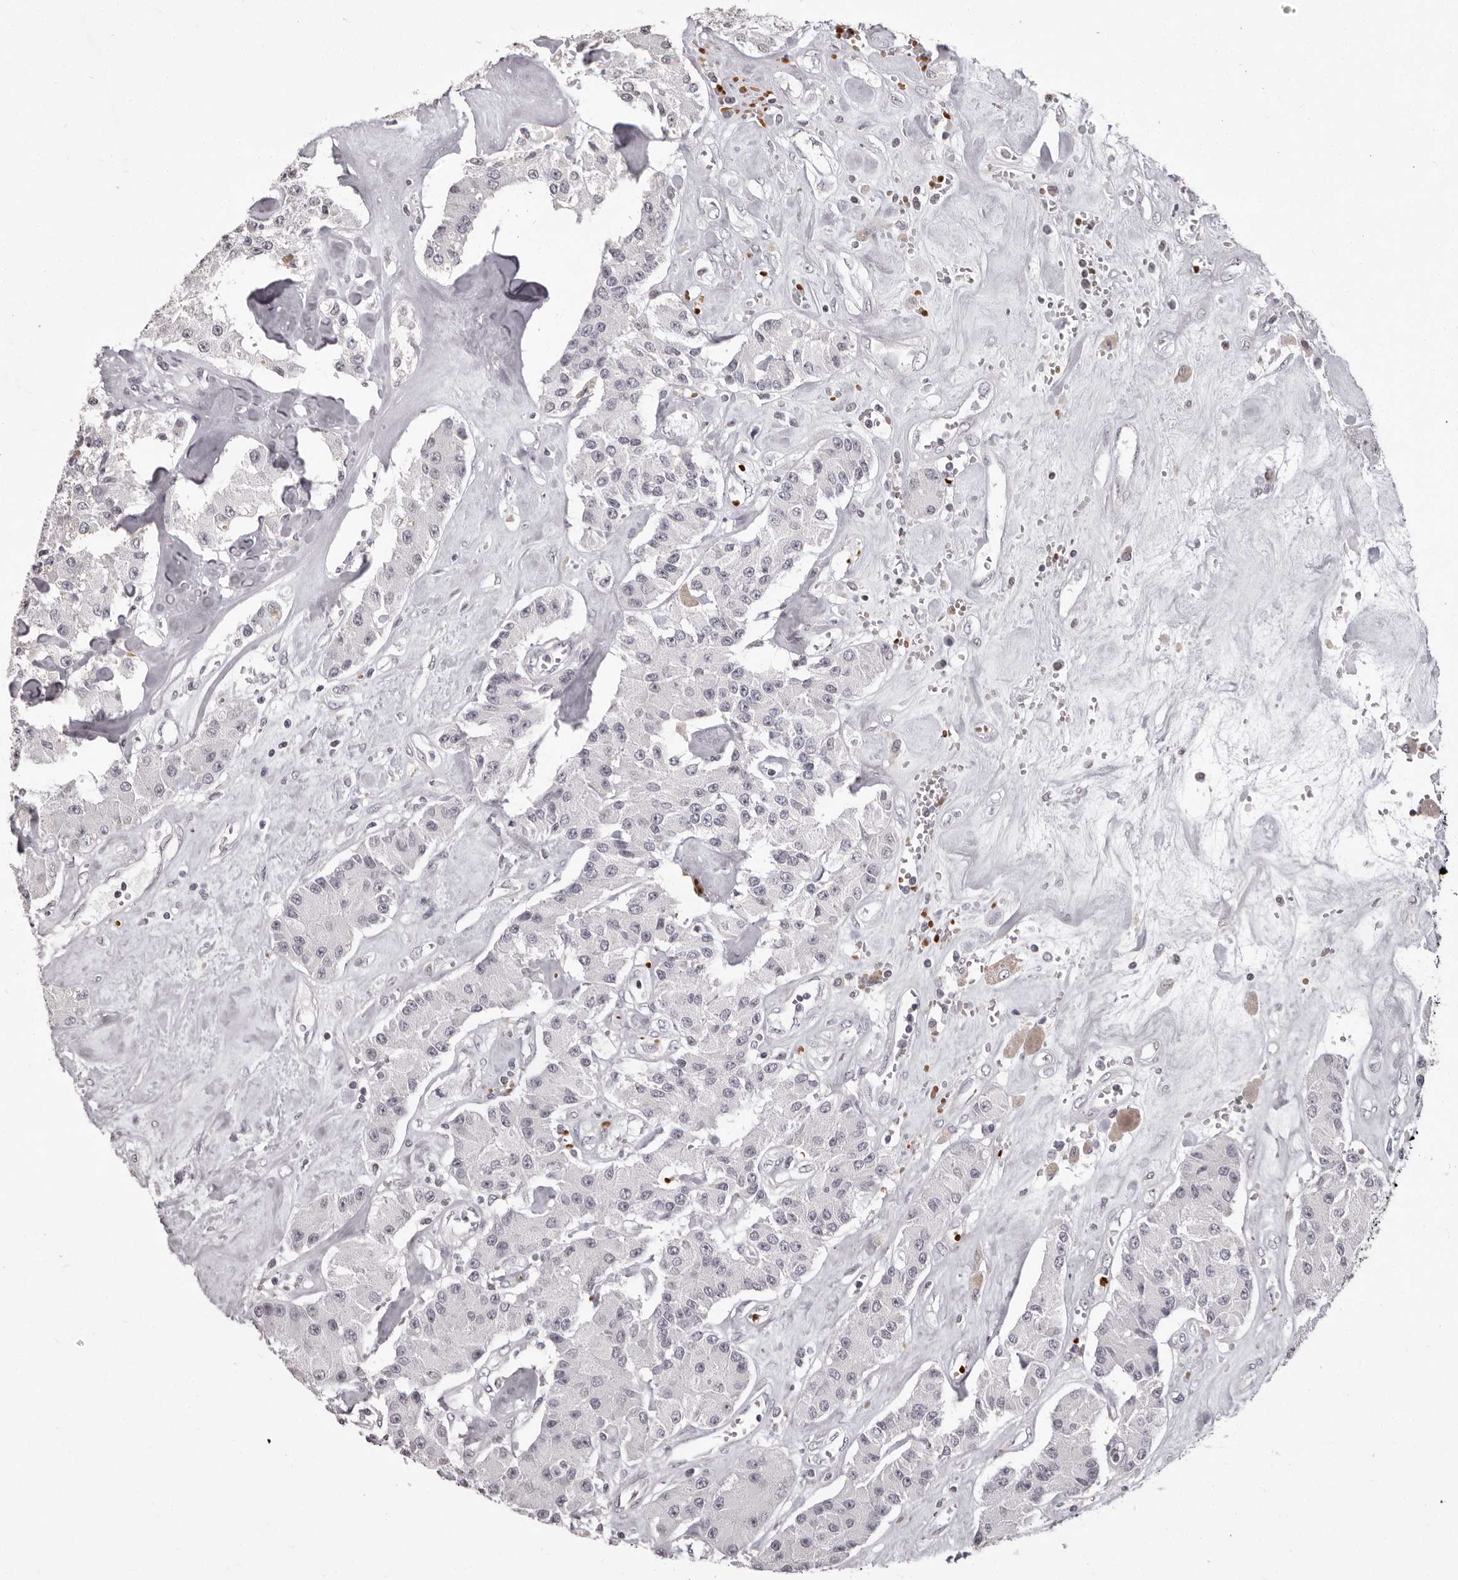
{"staining": {"intensity": "negative", "quantity": "none", "location": "none"}, "tissue": "carcinoid", "cell_type": "Tumor cells", "image_type": "cancer", "snomed": [{"axis": "morphology", "description": "Carcinoid, malignant, NOS"}, {"axis": "topography", "description": "Pancreas"}], "caption": "There is no significant staining in tumor cells of carcinoid (malignant).", "gene": "C8orf74", "patient": {"sex": "male", "age": 41}}